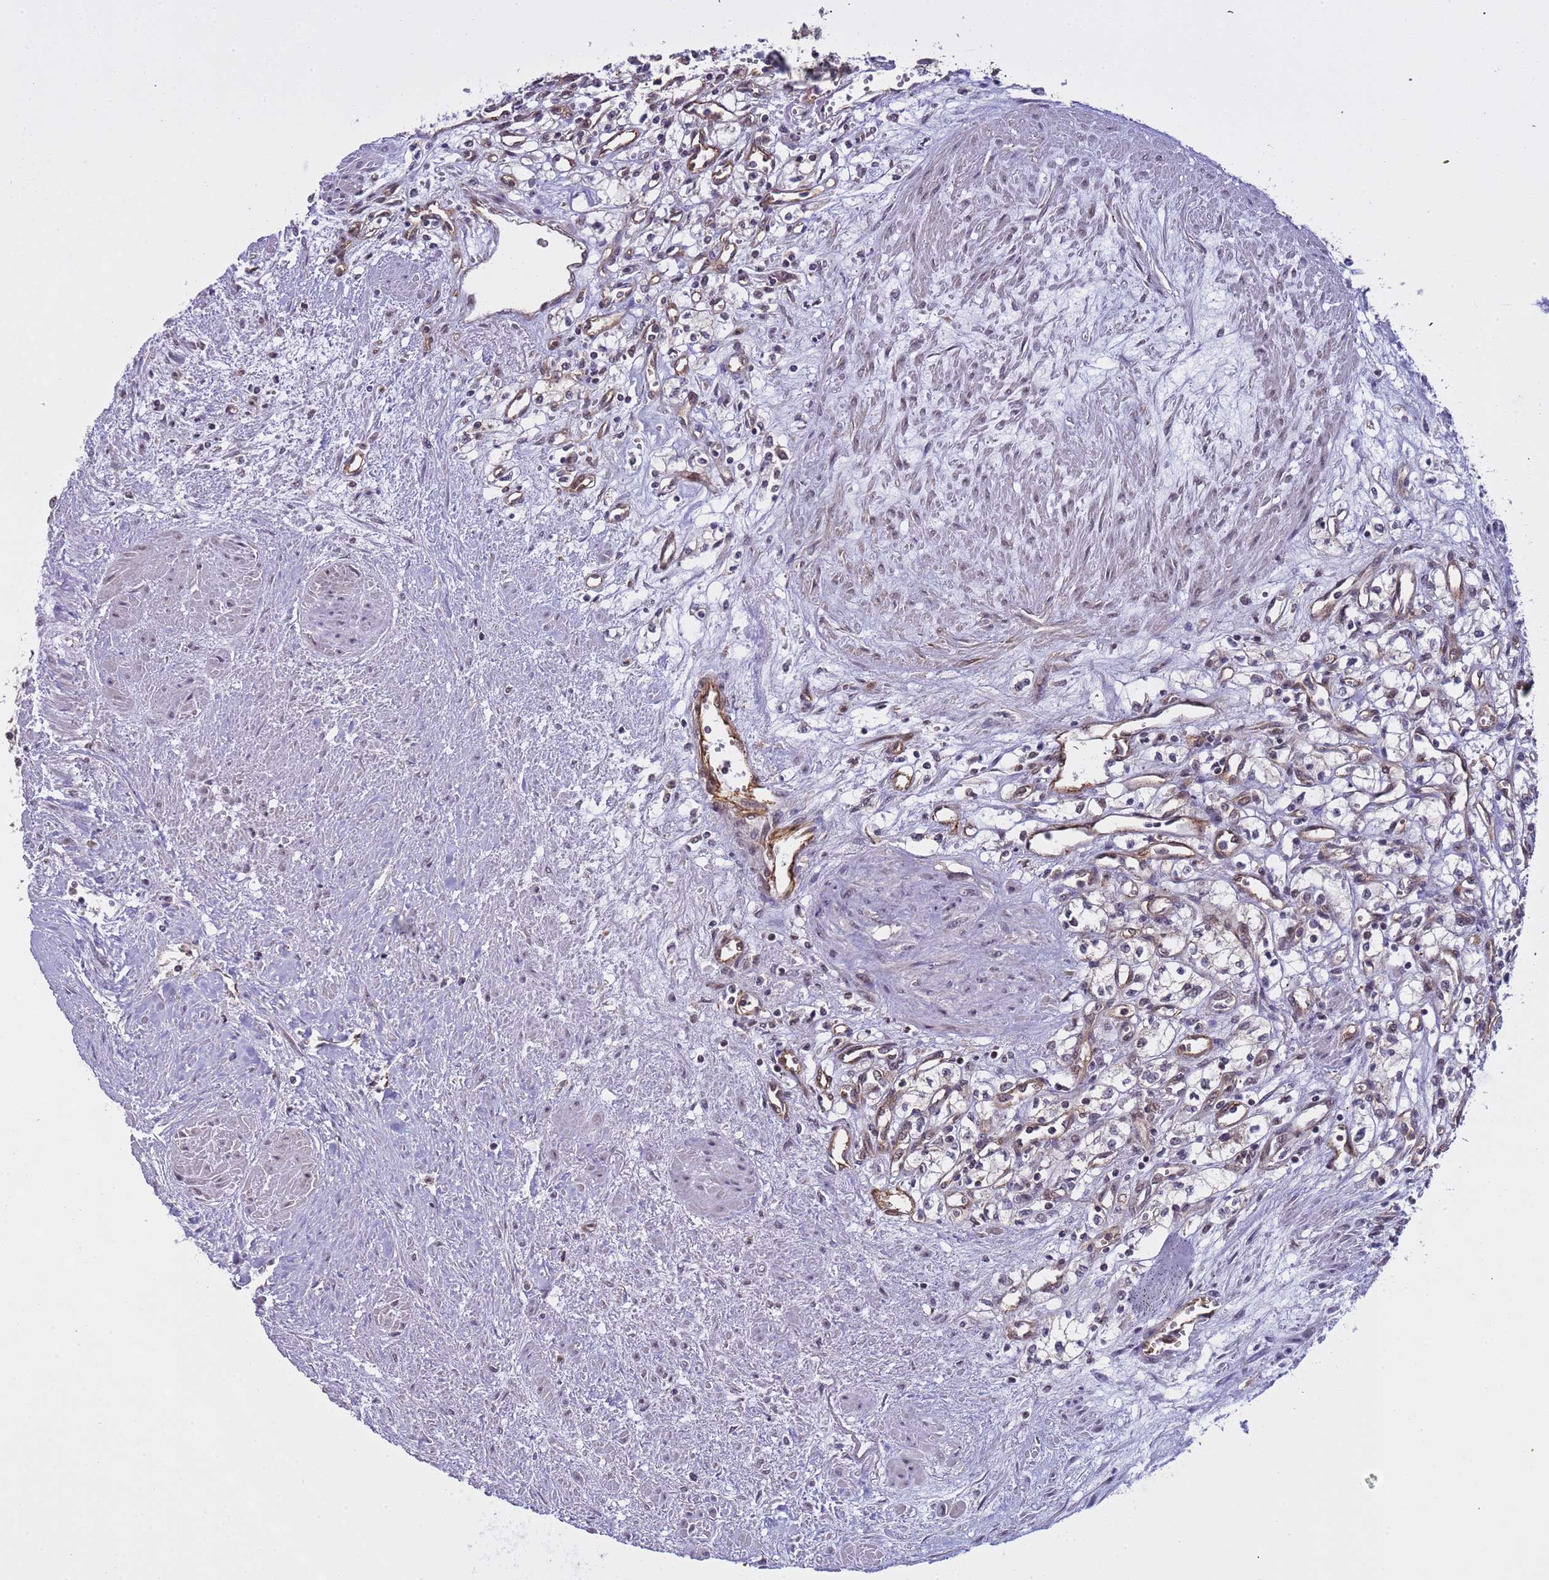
{"staining": {"intensity": "negative", "quantity": "none", "location": "none"}, "tissue": "renal cancer", "cell_type": "Tumor cells", "image_type": "cancer", "snomed": [{"axis": "morphology", "description": "Adenocarcinoma, NOS"}, {"axis": "topography", "description": "Kidney"}], "caption": "An IHC photomicrograph of renal cancer (adenocarcinoma) is shown. There is no staining in tumor cells of renal cancer (adenocarcinoma). (Stains: DAB (3,3'-diaminobenzidine) immunohistochemistry with hematoxylin counter stain, Microscopy: brightfield microscopy at high magnification).", "gene": "EMC2", "patient": {"sex": "male", "age": 59}}